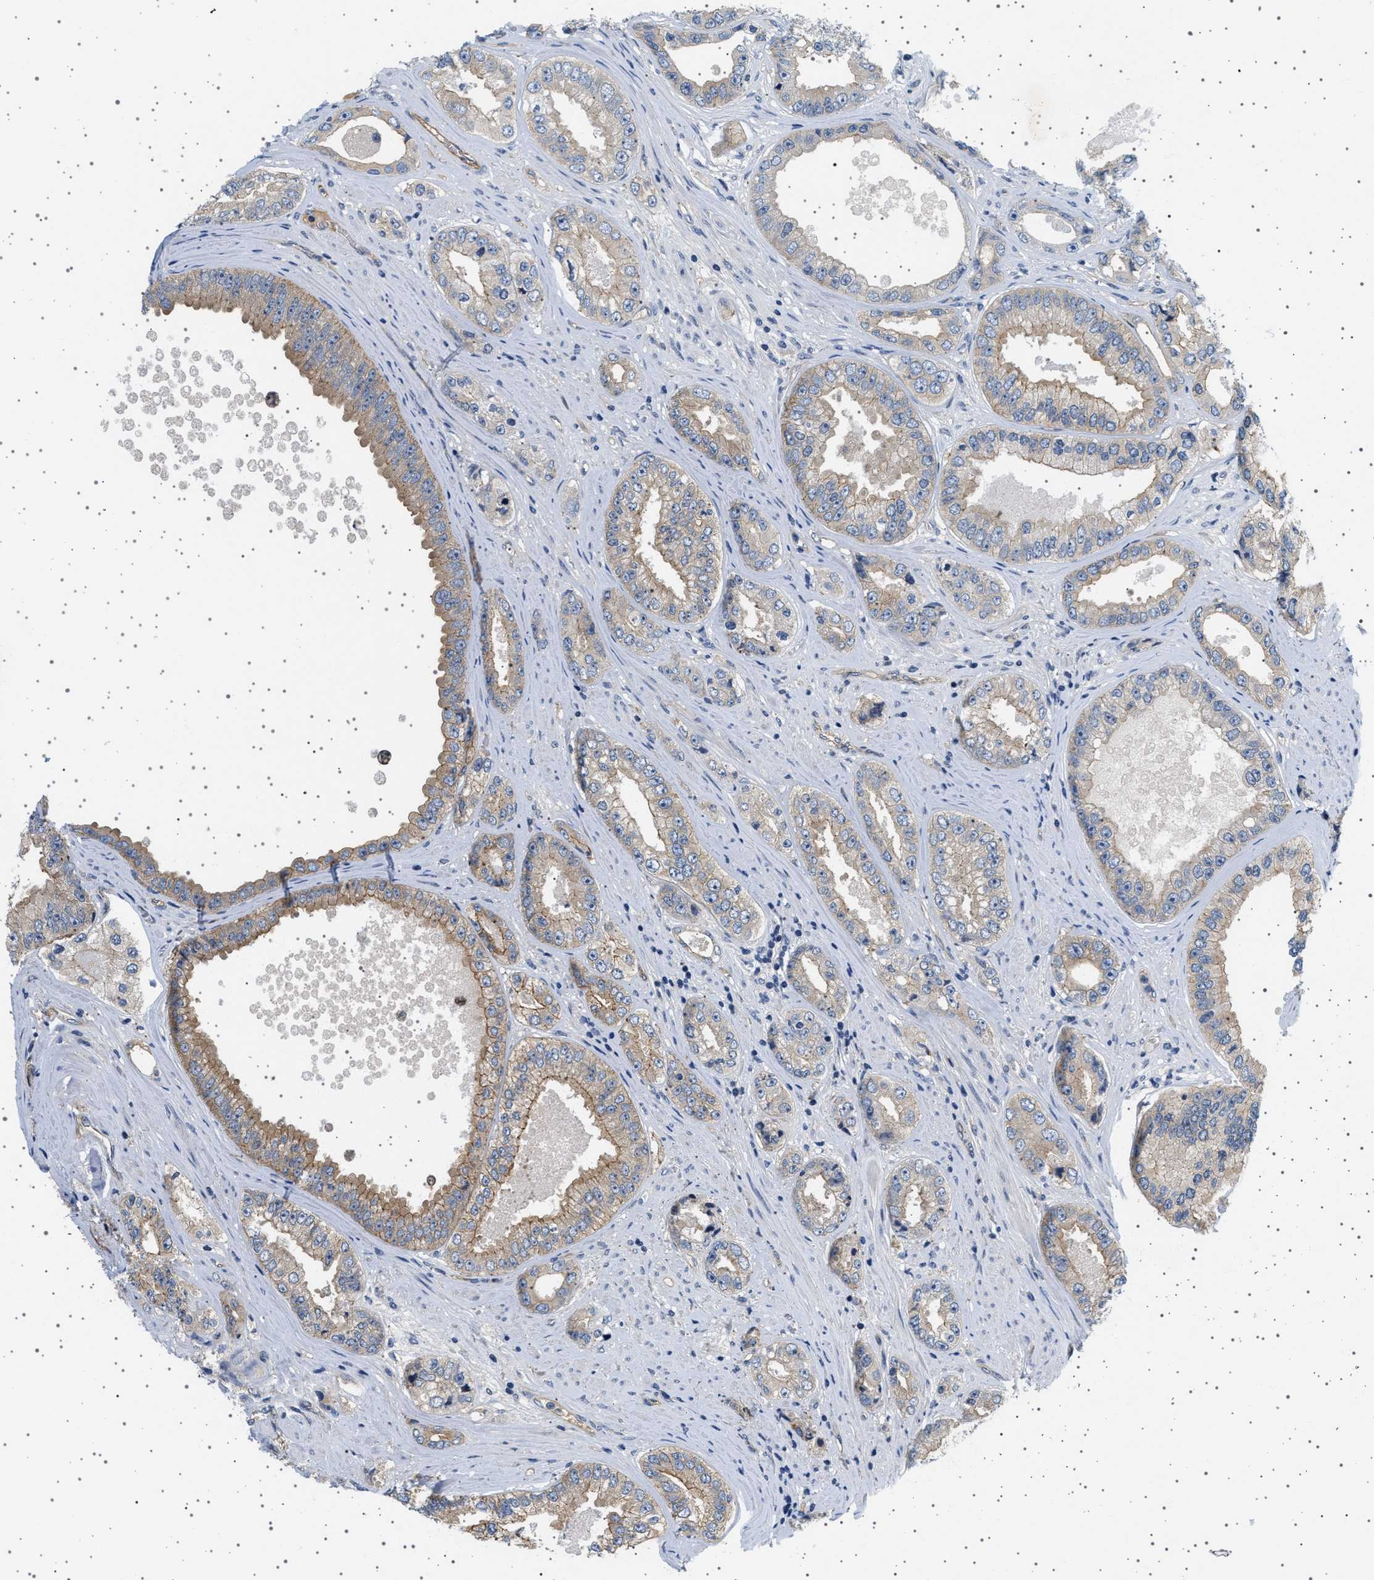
{"staining": {"intensity": "weak", "quantity": "25%-75%", "location": "cytoplasmic/membranous"}, "tissue": "prostate cancer", "cell_type": "Tumor cells", "image_type": "cancer", "snomed": [{"axis": "morphology", "description": "Adenocarcinoma, High grade"}, {"axis": "topography", "description": "Prostate"}], "caption": "Prostate cancer tissue displays weak cytoplasmic/membranous staining in about 25%-75% of tumor cells", "gene": "PLPP6", "patient": {"sex": "male", "age": 61}}